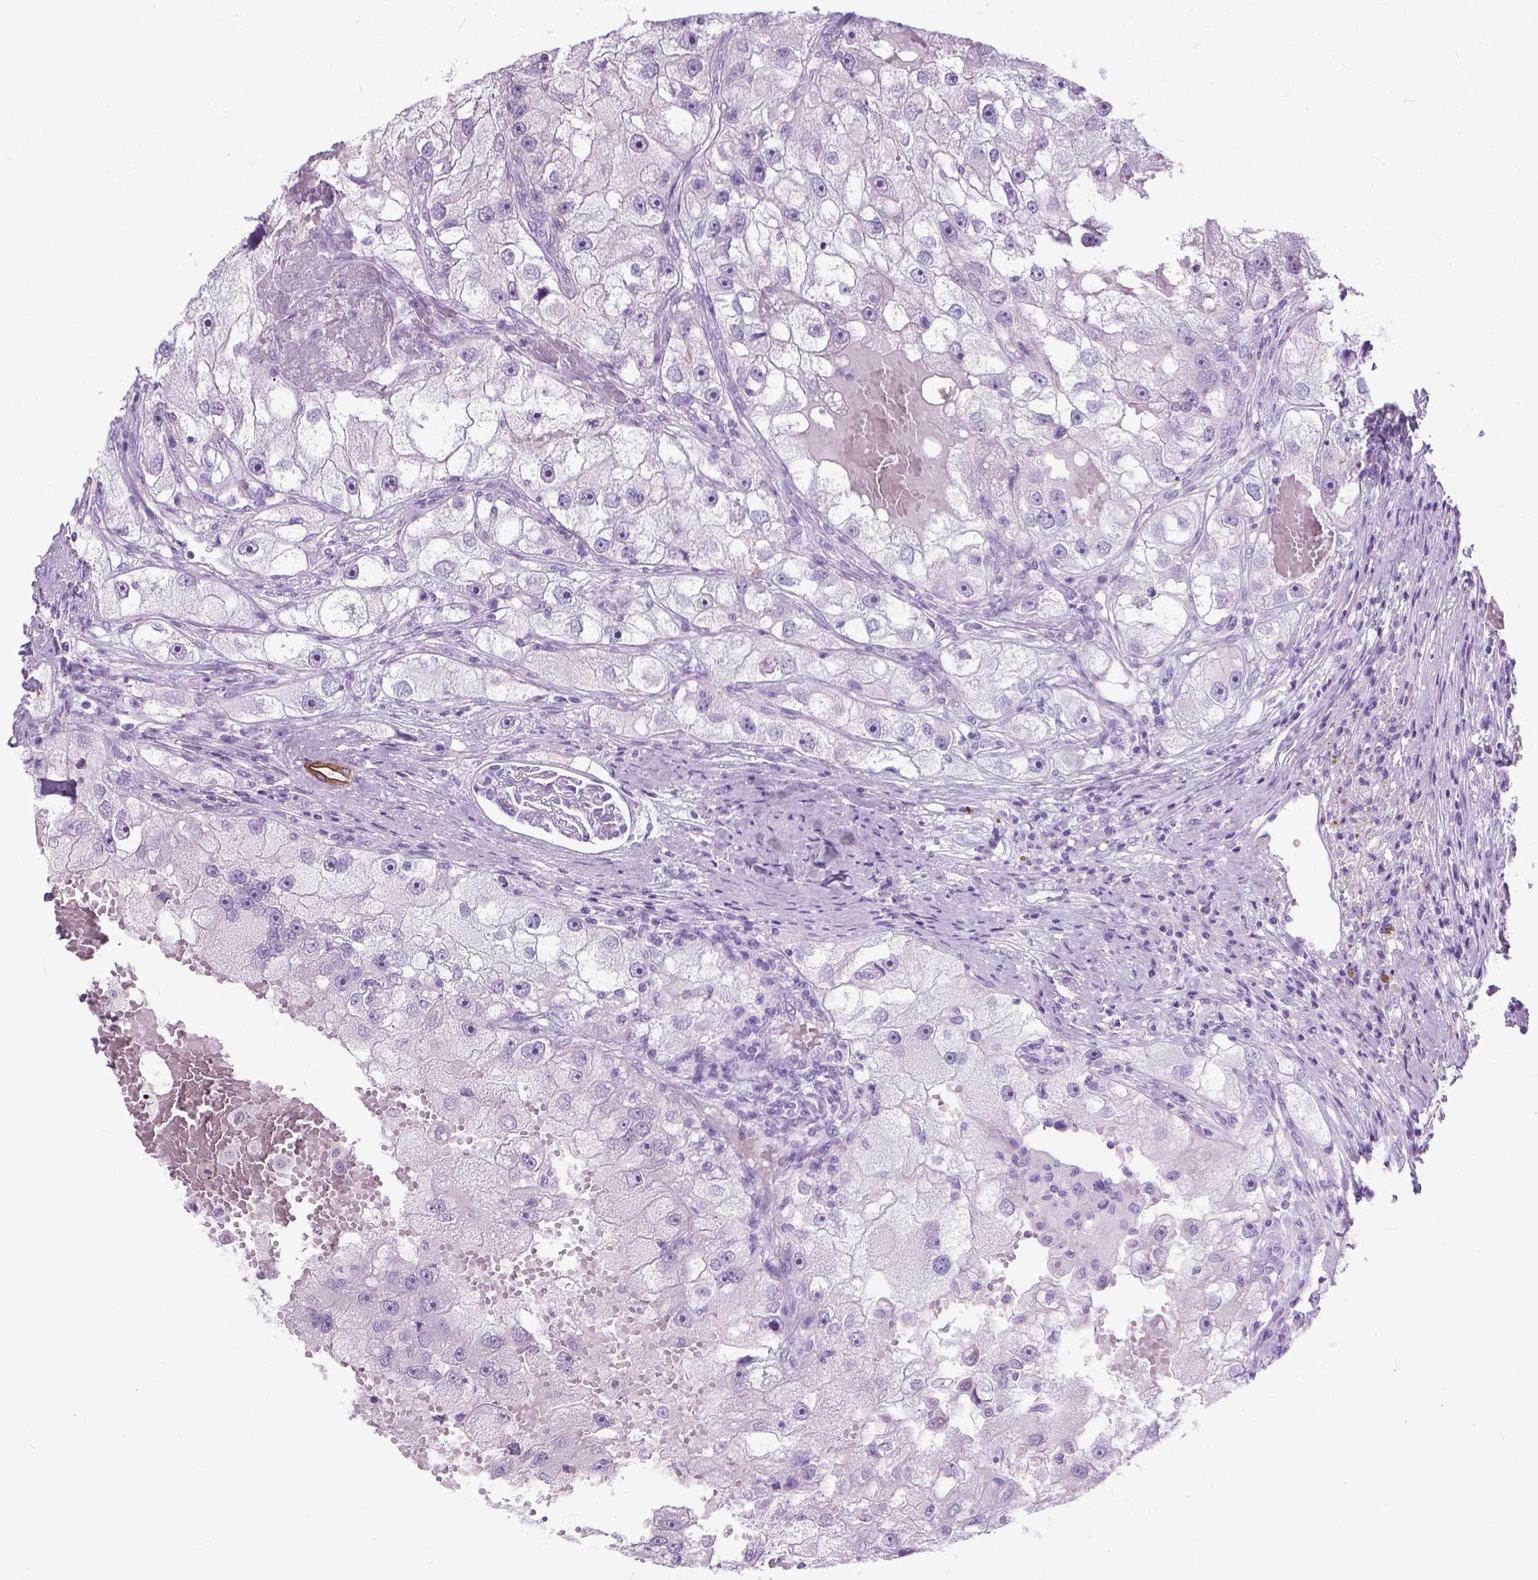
{"staining": {"intensity": "negative", "quantity": "none", "location": "none"}, "tissue": "renal cancer", "cell_type": "Tumor cells", "image_type": "cancer", "snomed": [{"axis": "morphology", "description": "Adenocarcinoma, NOS"}, {"axis": "topography", "description": "Kidney"}], "caption": "This image is of renal cancer (adenocarcinoma) stained with immunohistochemistry to label a protein in brown with the nuclei are counter-stained blue. There is no expression in tumor cells.", "gene": "HTR2B", "patient": {"sex": "male", "age": 63}}